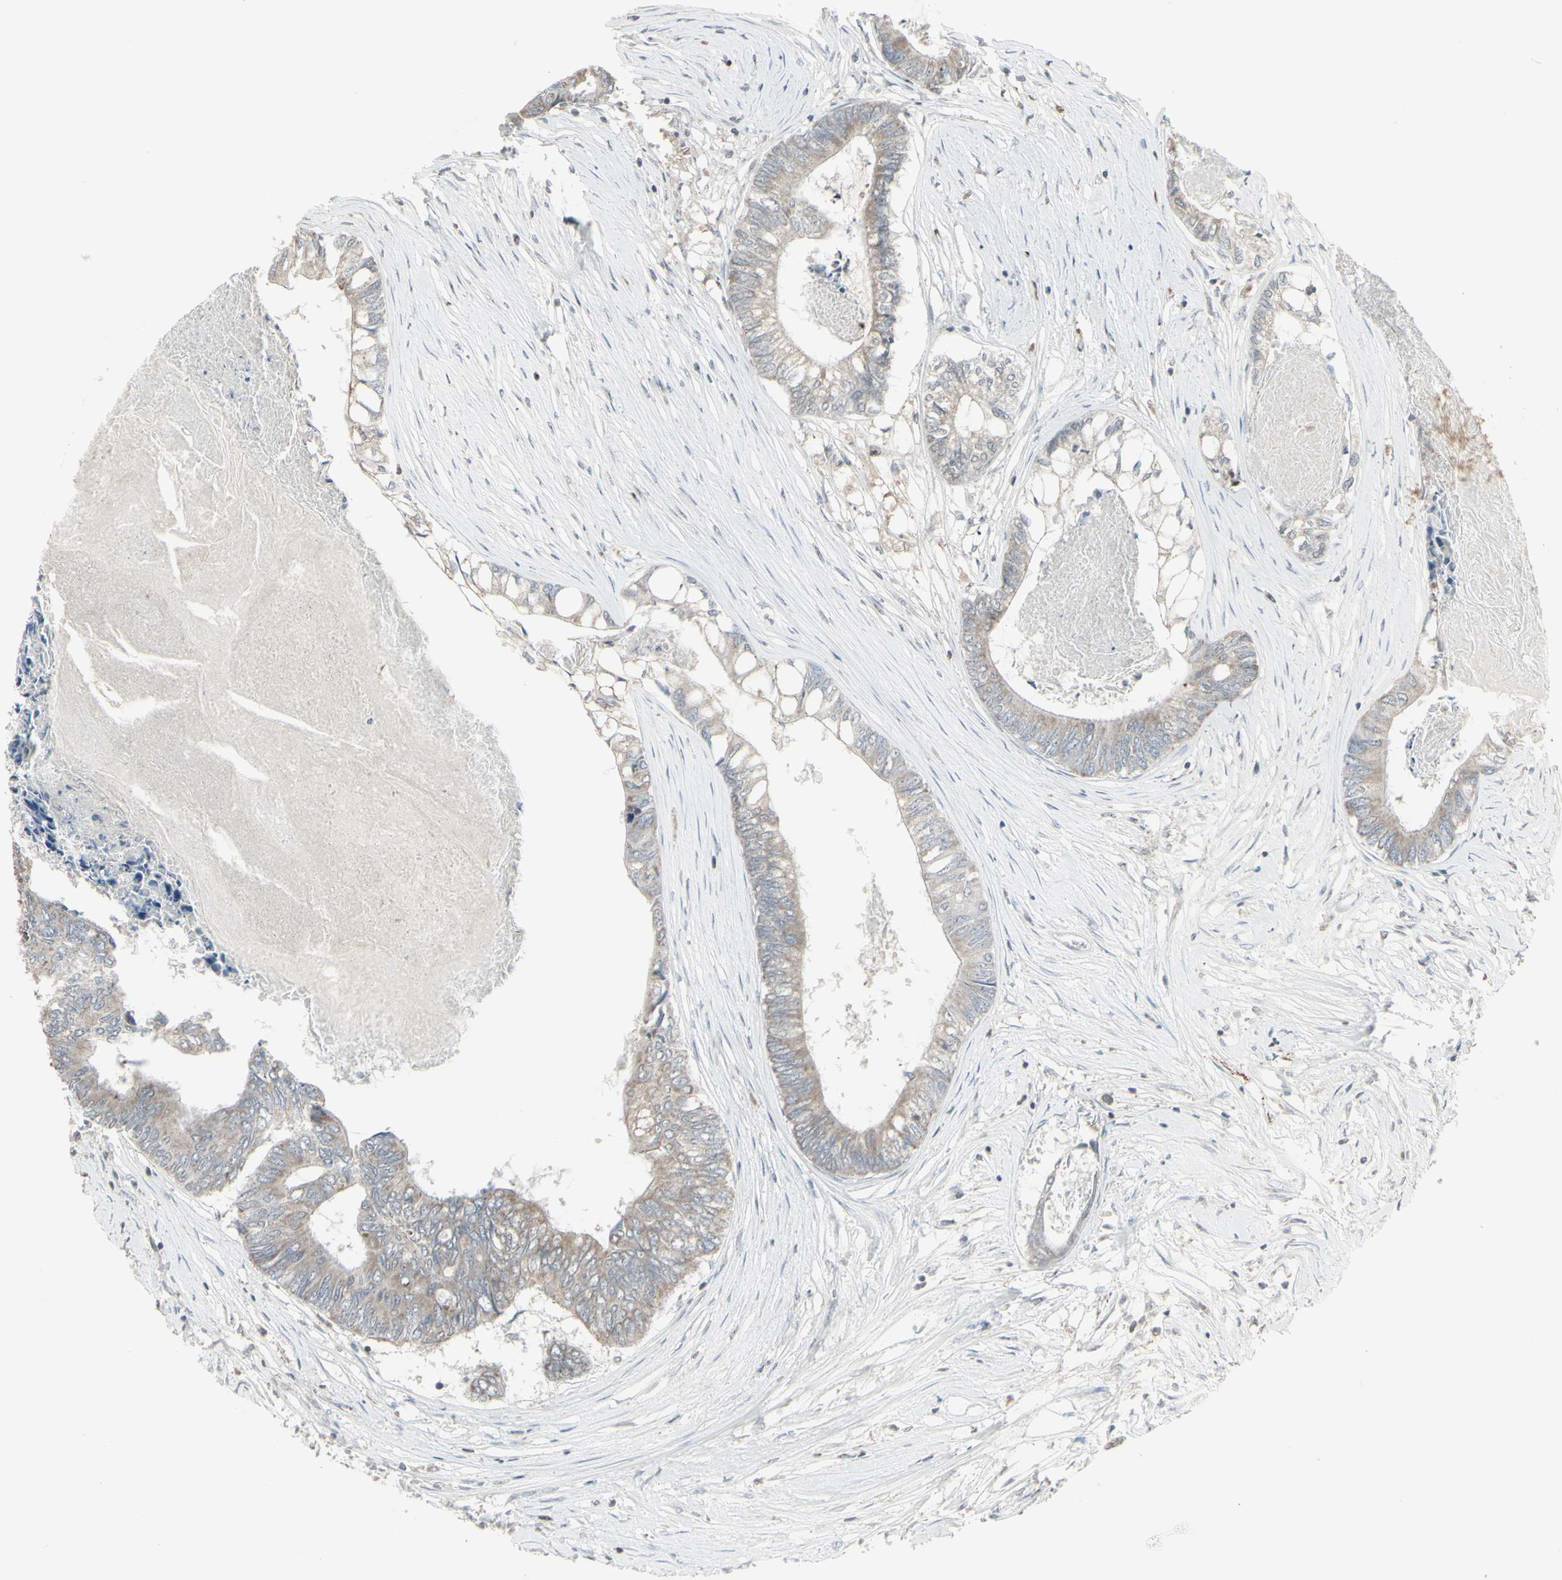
{"staining": {"intensity": "weak", "quantity": "25%-75%", "location": "cytoplasmic/membranous"}, "tissue": "colorectal cancer", "cell_type": "Tumor cells", "image_type": "cancer", "snomed": [{"axis": "morphology", "description": "Adenocarcinoma, NOS"}, {"axis": "topography", "description": "Rectum"}], "caption": "Tumor cells display low levels of weak cytoplasmic/membranous expression in about 25%-75% of cells in adenocarcinoma (colorectal). (DAB IHC, brown staining for protein, blue staining for nuclei).", "gene": "SAMSN1", "patient": {"sex": "male", "age": 63}}